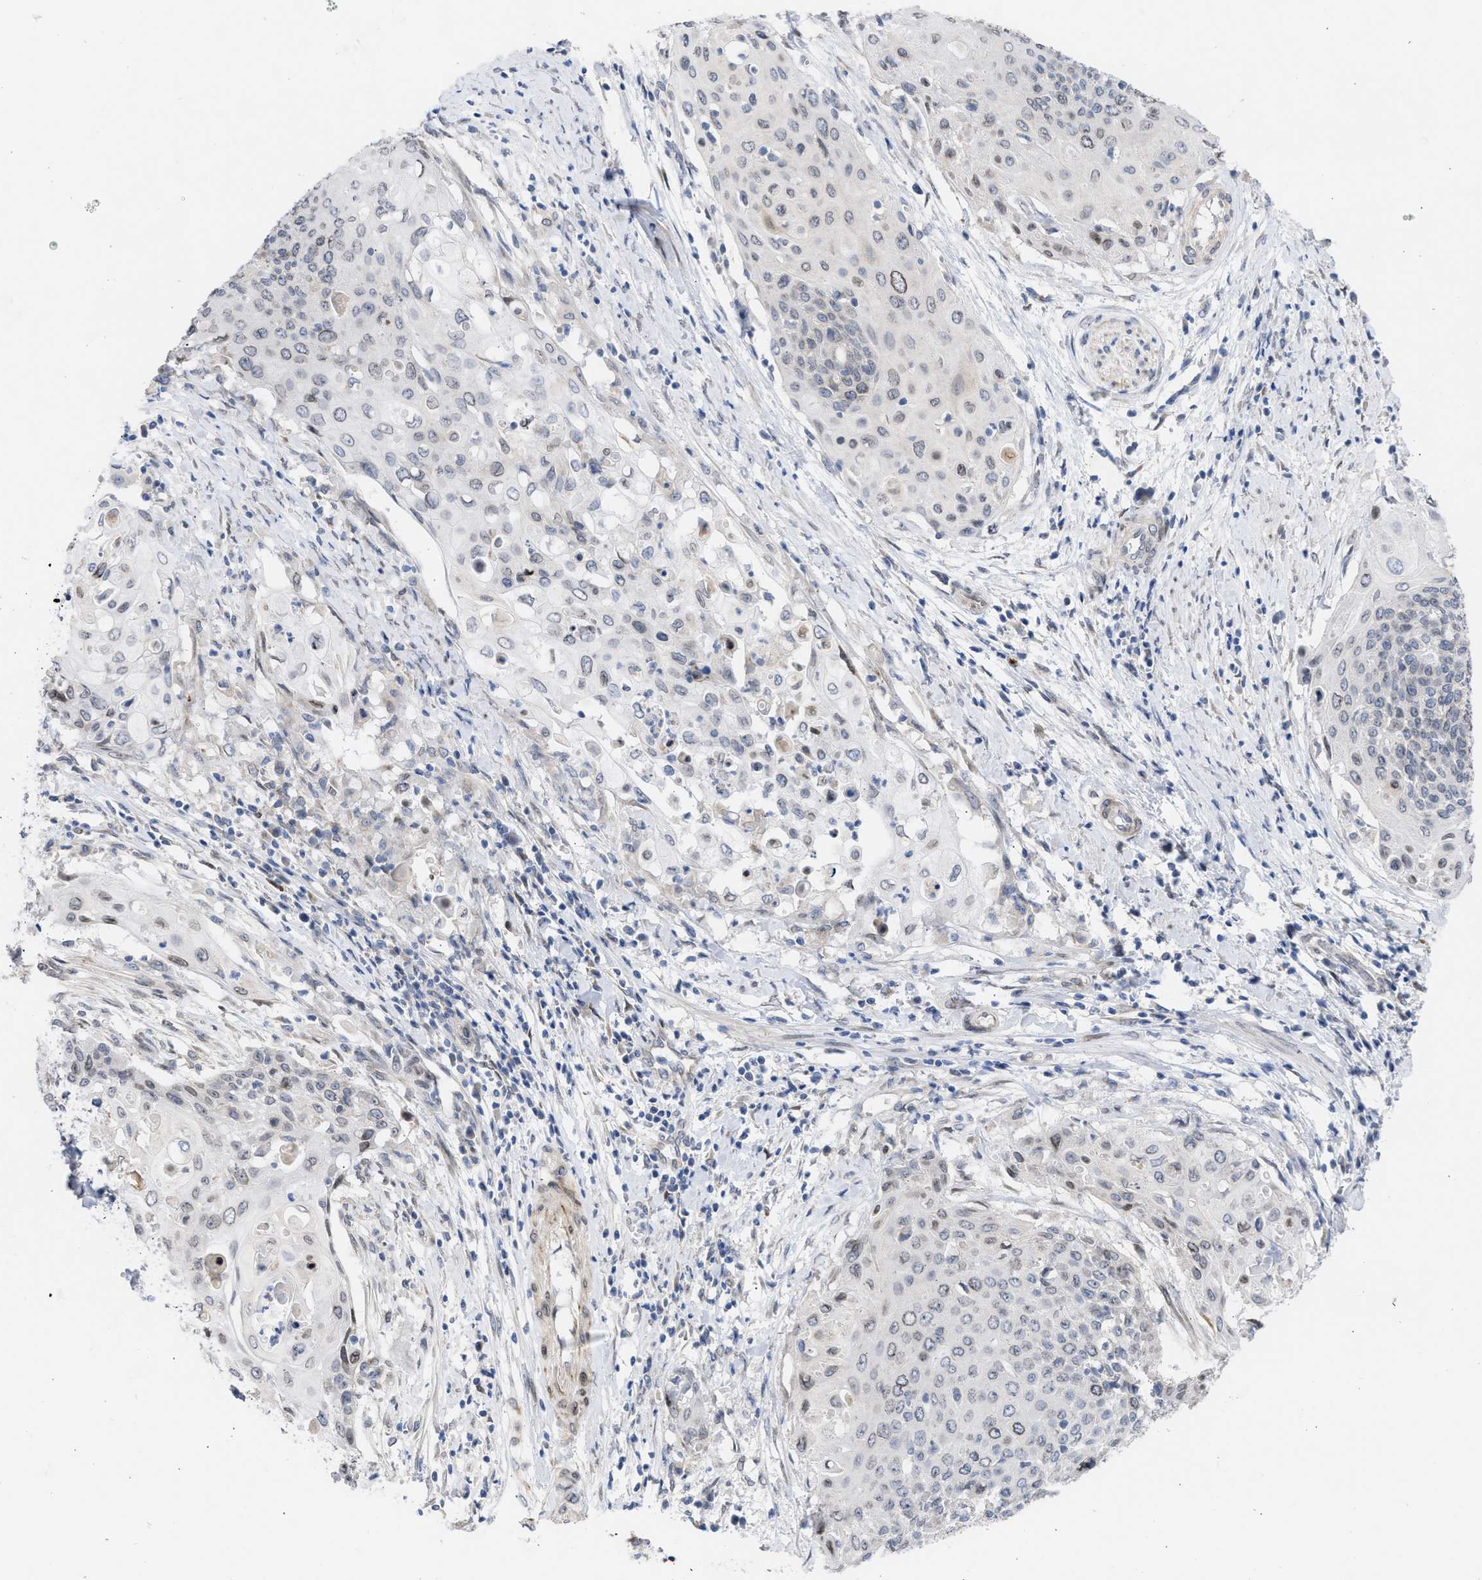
{"staining": {"intensity": "weak", "quantity": "25%-75%", "location": "nuclear"}, "tissue": "cervical cancer", "cell_type": "Tumor cells", "image_type": "cancer", "snomed": [{"axis": "morphology", "description": "Squamous cell carcinoma, NOS"}, {"axis": "topography", "description": "Cervix"}], "caption": "Protein staining displays weak nuclear positivity in approximately 25%-75% of tumor cells in cervical squamous cell carcinoma.", "gene": "NUP35", "patient": {"sex": "female", "age": 39}}